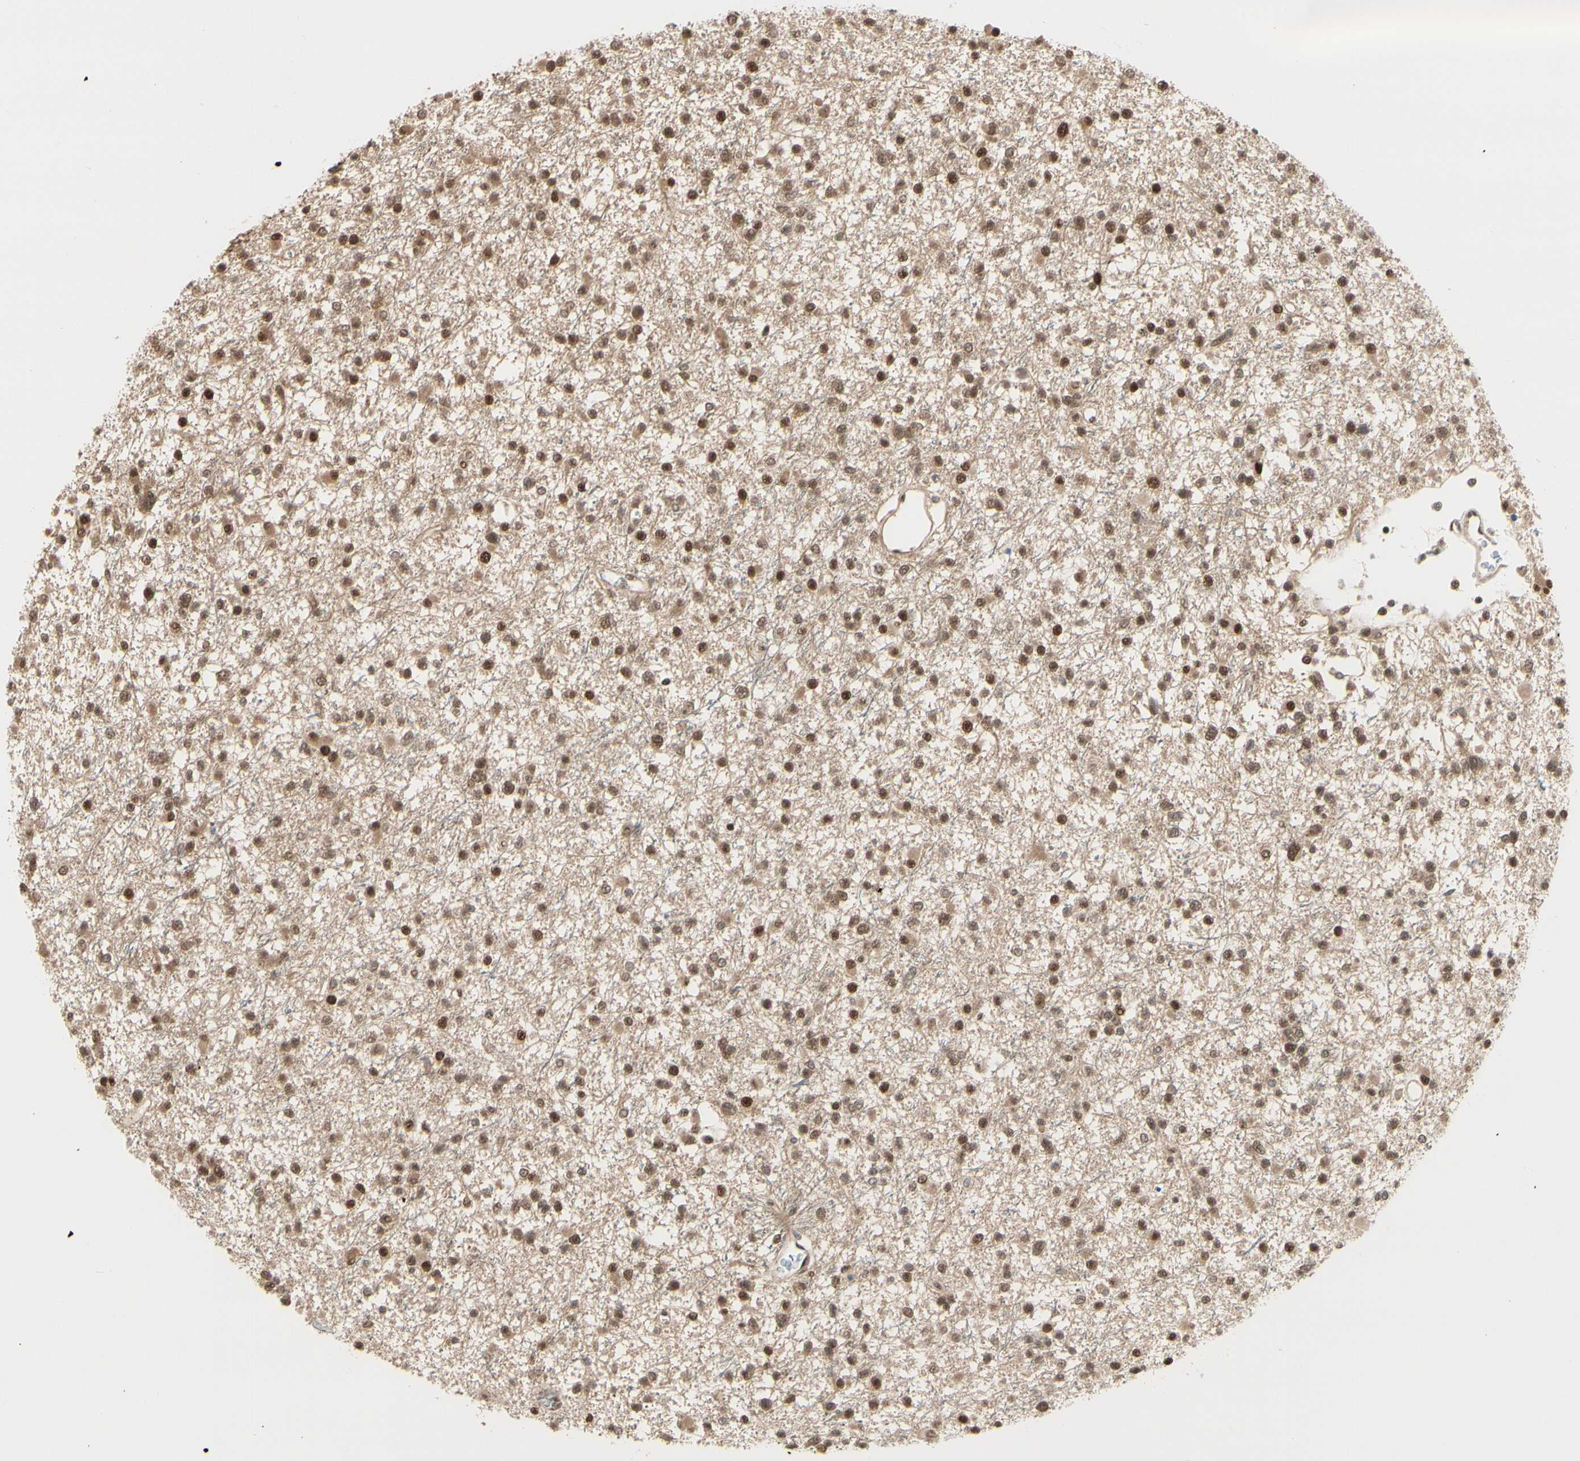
{"staining": {"intensity": "moderate", "quantity": ">75%", "location": "cytoplasmic/membranous,nuclear"}, "tissue": "glioma", "cell_type": "Tumor cells", "image_type": "cancer", "snomed": [{"axis": "morphology", "description": "Glioma, malignant, Low grade"}, {"axis": "topography", "description": "Brain"}], "caption": "A high-resolution micrograph shows immunohistochemistry staining of malignant glioma (low-grade), which shows moderate cytoplasmic/membranous and nuclear expression in about >75% of tumor cells. (Brightfield microscopy of DAB IHC at high magnification).", "gene": "HSF1", "patient": {"sex": "female", "age": 22}}